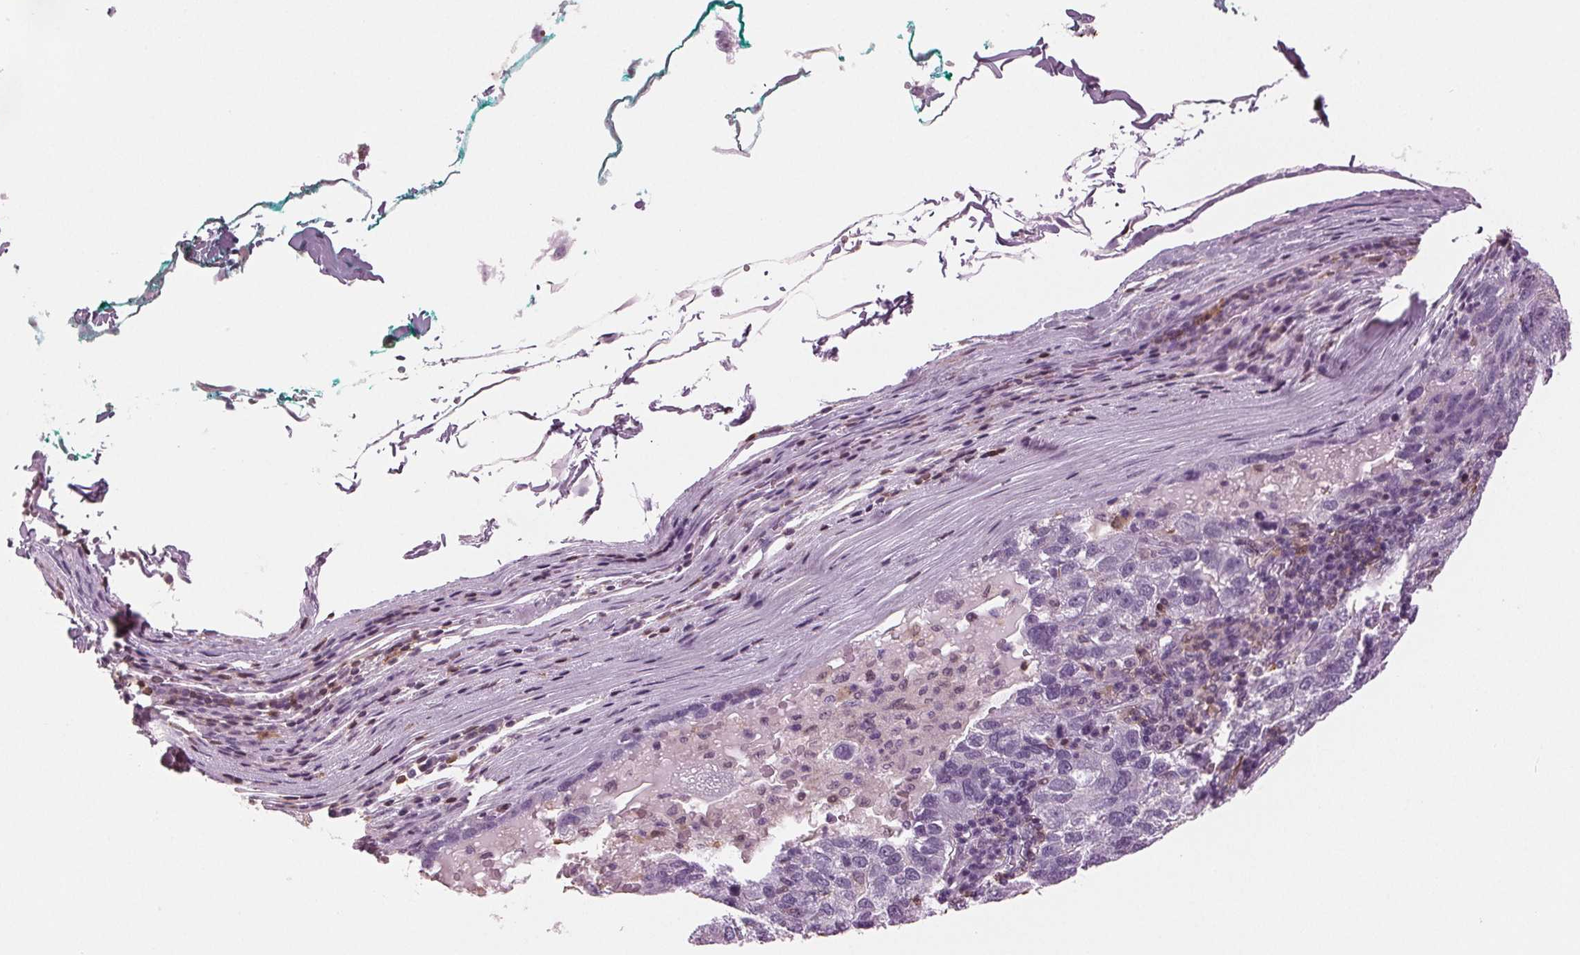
{"staining": {"intensity": "negative", "quantity": "none", "location": "none"}, "tissue": "pancreatic cancer", "cell_type": "Tumor cells", "image_type": "cancer", "snomed": [{"axis": "morphology", "description": "Adenocarcinoma, NOS"}, {"axis": "topography", "description": "Pancreas"}], "caption": "A high-resolution micrograph shows immunohistochemistry staining of pancreatic cancer, which exhibits no significant expression in tumor cells.", "gene": "BTLA", "patient": {"sex": "female", "age": 61}}